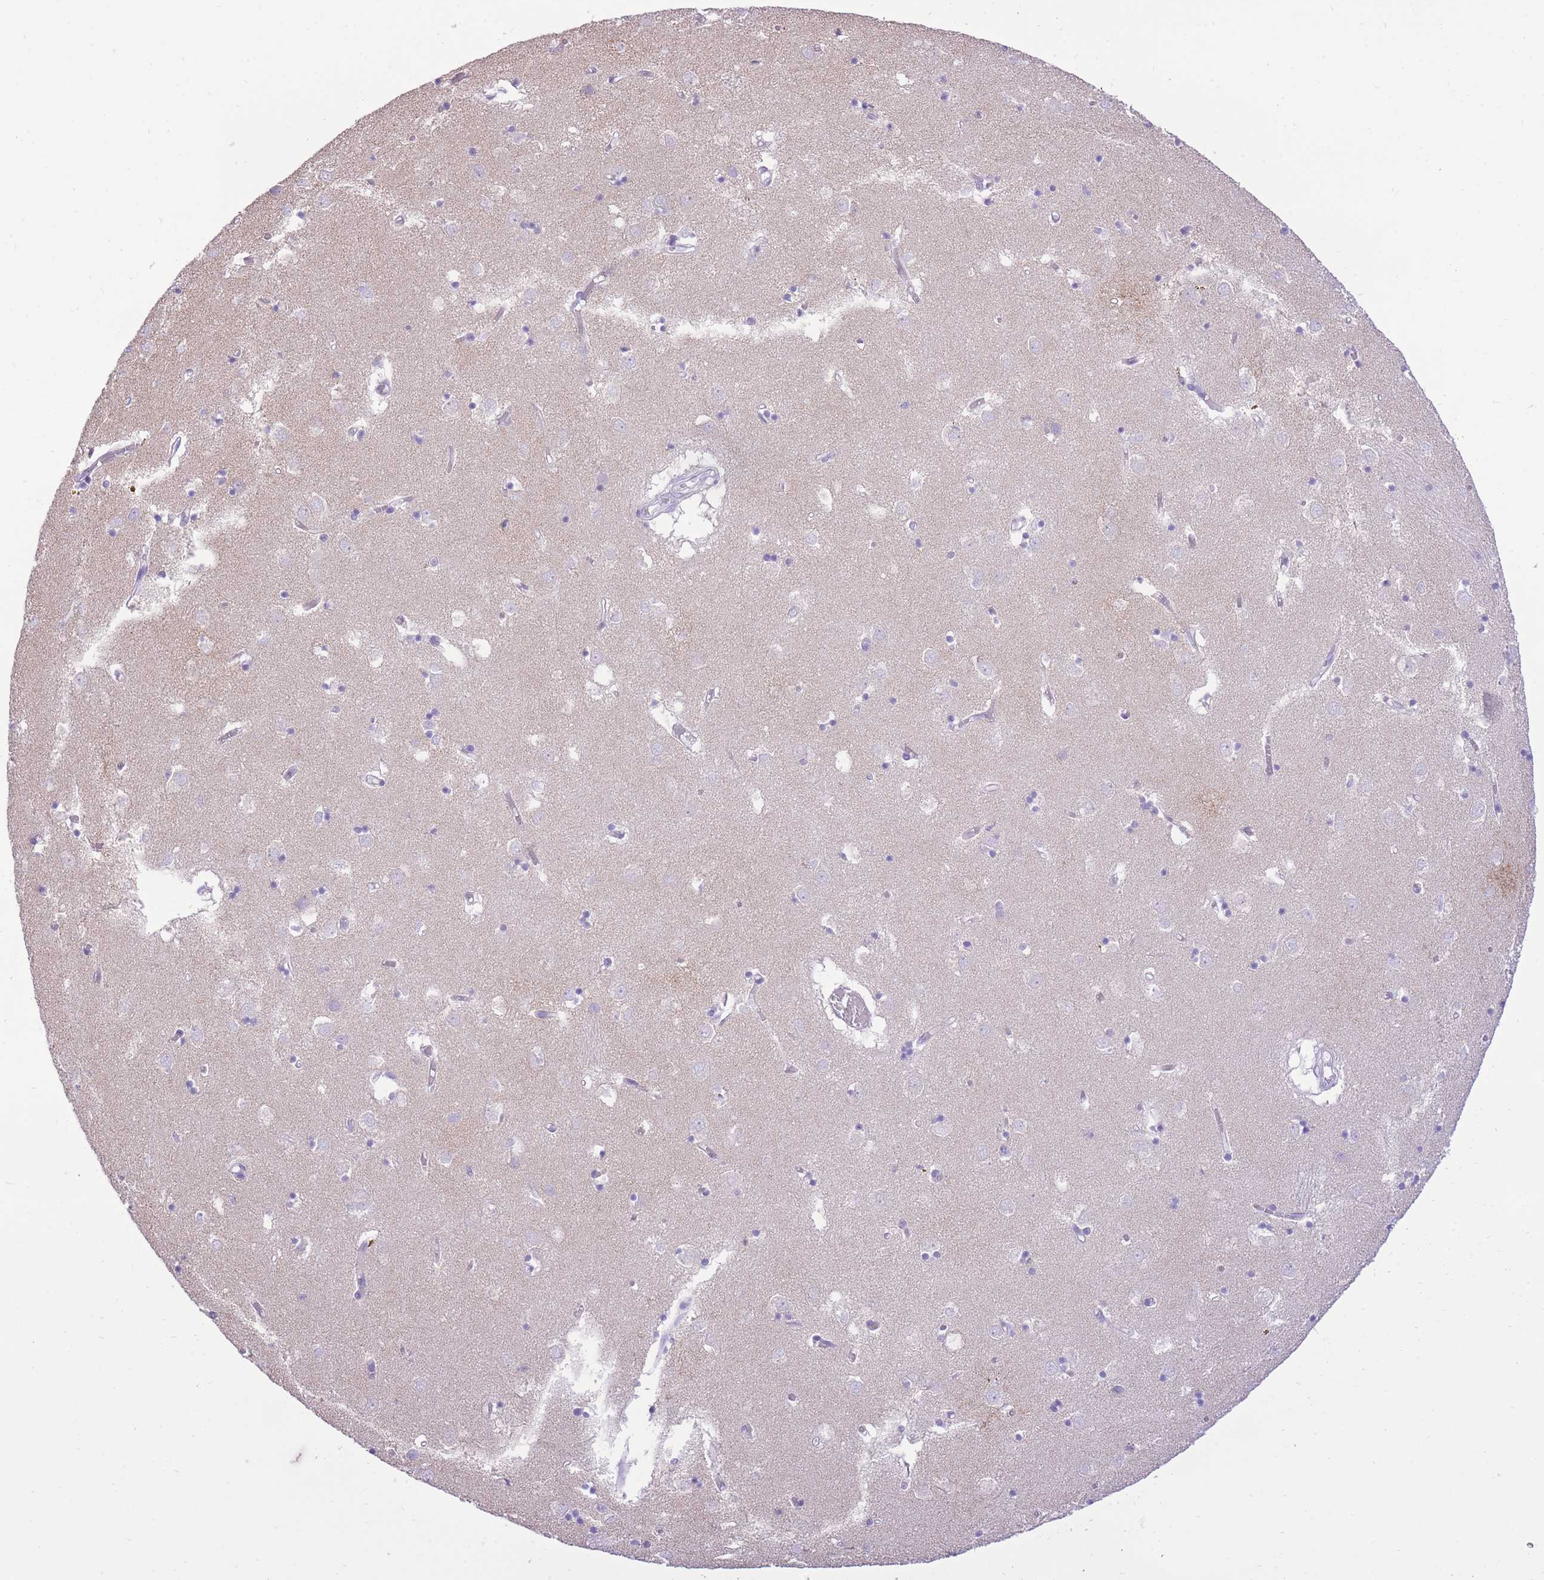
{"staining": {"intensity": "negative", "quantity": "none", "location": "none"}, "tissue": "caudate", "cell_type": "Glial cells", "image_type": "normal", "snomed": [{"axis": "morphology", "description": "Normal tissue, NOS"}, {"axis": "topography", "description": "Lateral ventricle wall"}], "caption": "A high-resolution micrograph shows IHC staining of unremarkable caudate, which exhibits no significant staining in glial cells.", "gene": "SLC4A4", "patient": {"sex": "male", "age": 70}}